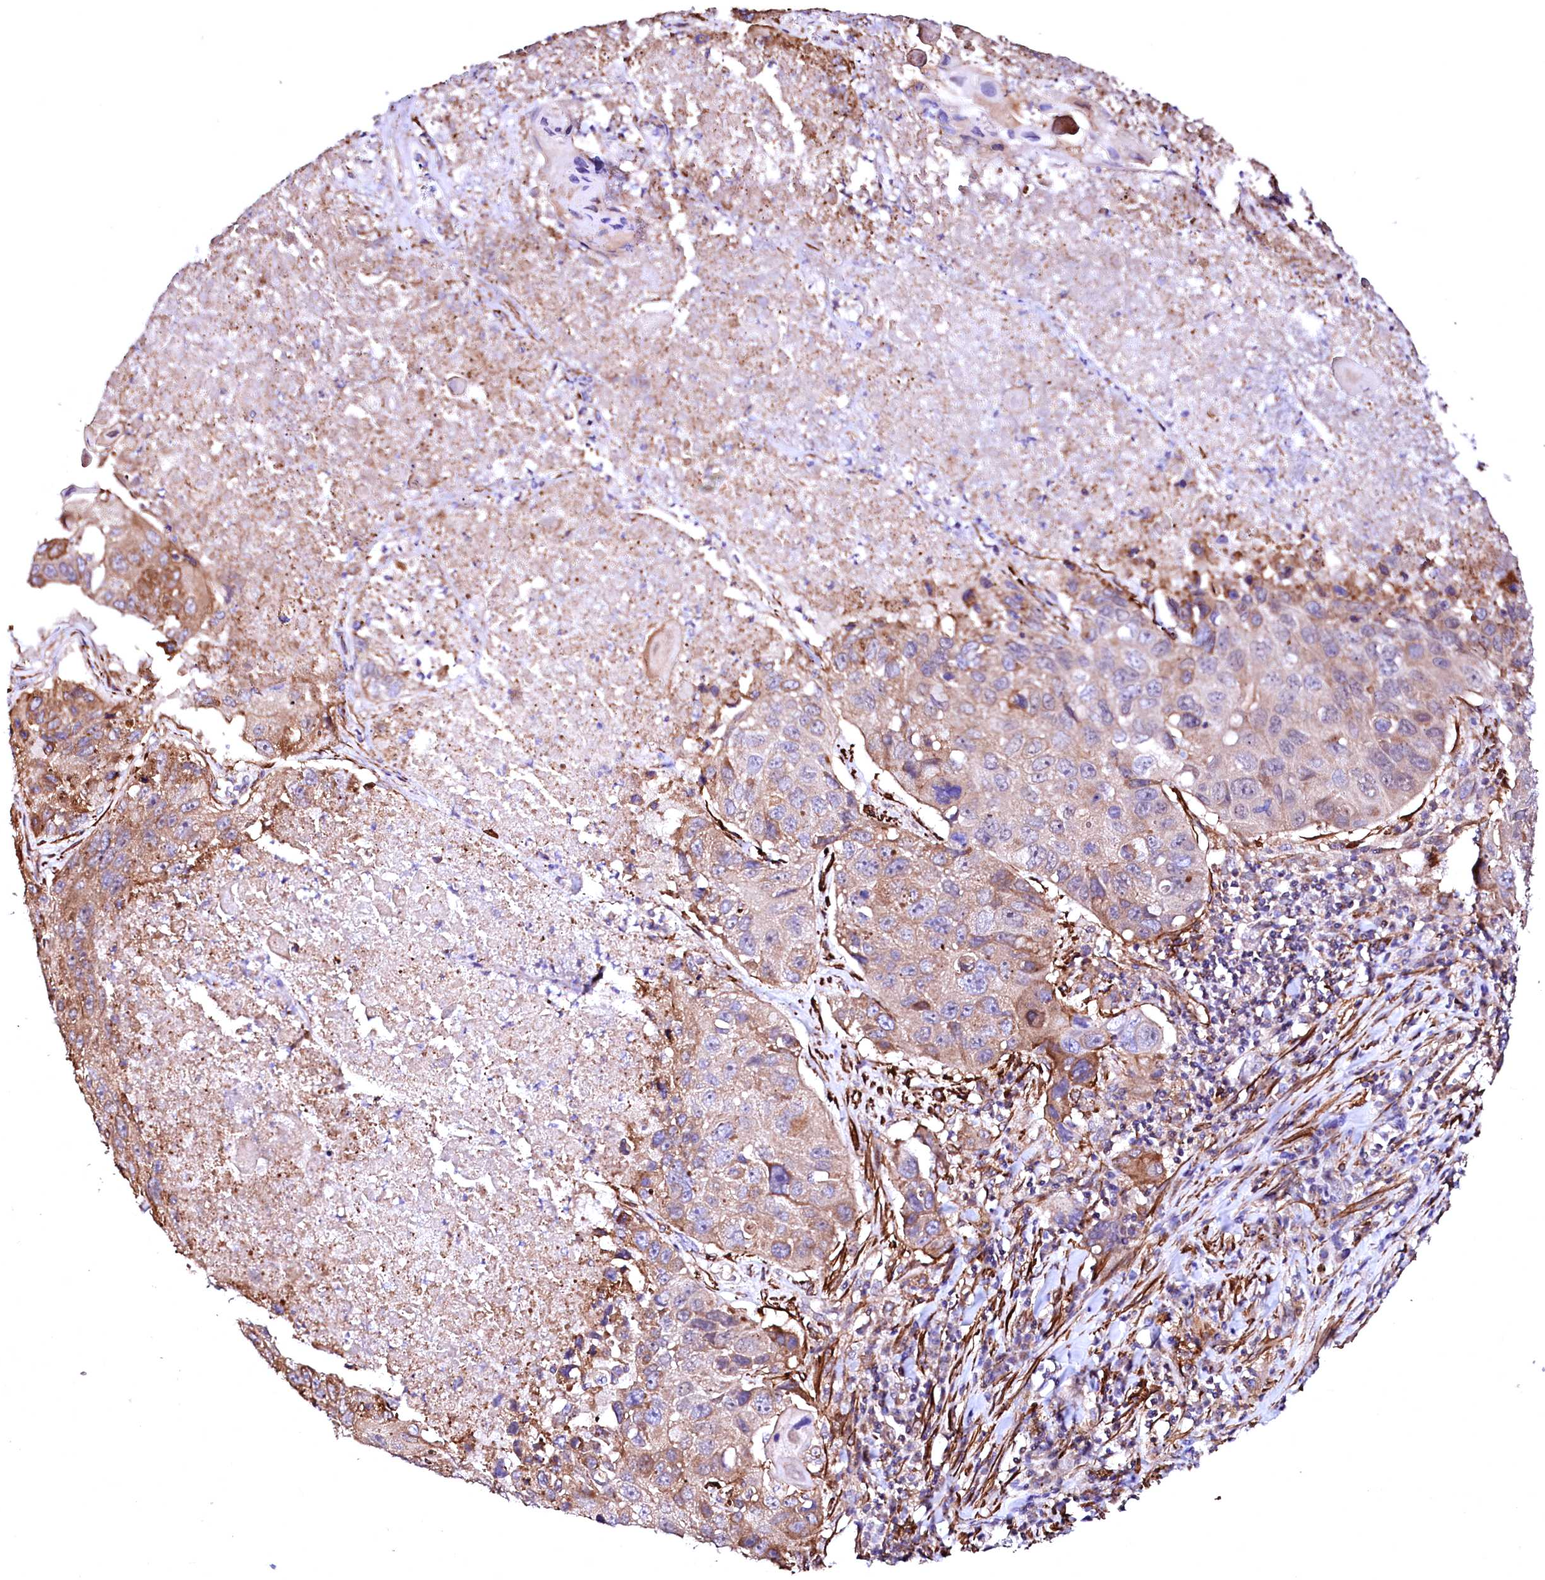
{"staining": {"intensity": "moderate", "quantity": "<25%", "location": "cytoplasmic/membranous"}, "tissue": "lung cancer", "cell_type": "Tumor cells", "image_type": "cancer", "snomed": [{"axis": "morphology", "description": "Squamous cell carcinoma, NOS"}, {"axis": "topography", "description": "Lung"}], "caption": "IHC (DAB (3,3'-diaminobenzidine)) staining of human lung cancer (squamous cell carcinoma) exhibits moderate cytoplasmic/membranous protein positivity in approximately <25% of tumor cells. The staining is performed using DAB (3,3'-diaminobenzidine) brown chromogen to label protein expression. The nuclei are counter-stained blue using hematoxylin.", "gene": "GPR176", "patient": {"sex": "male", "age": 61}}